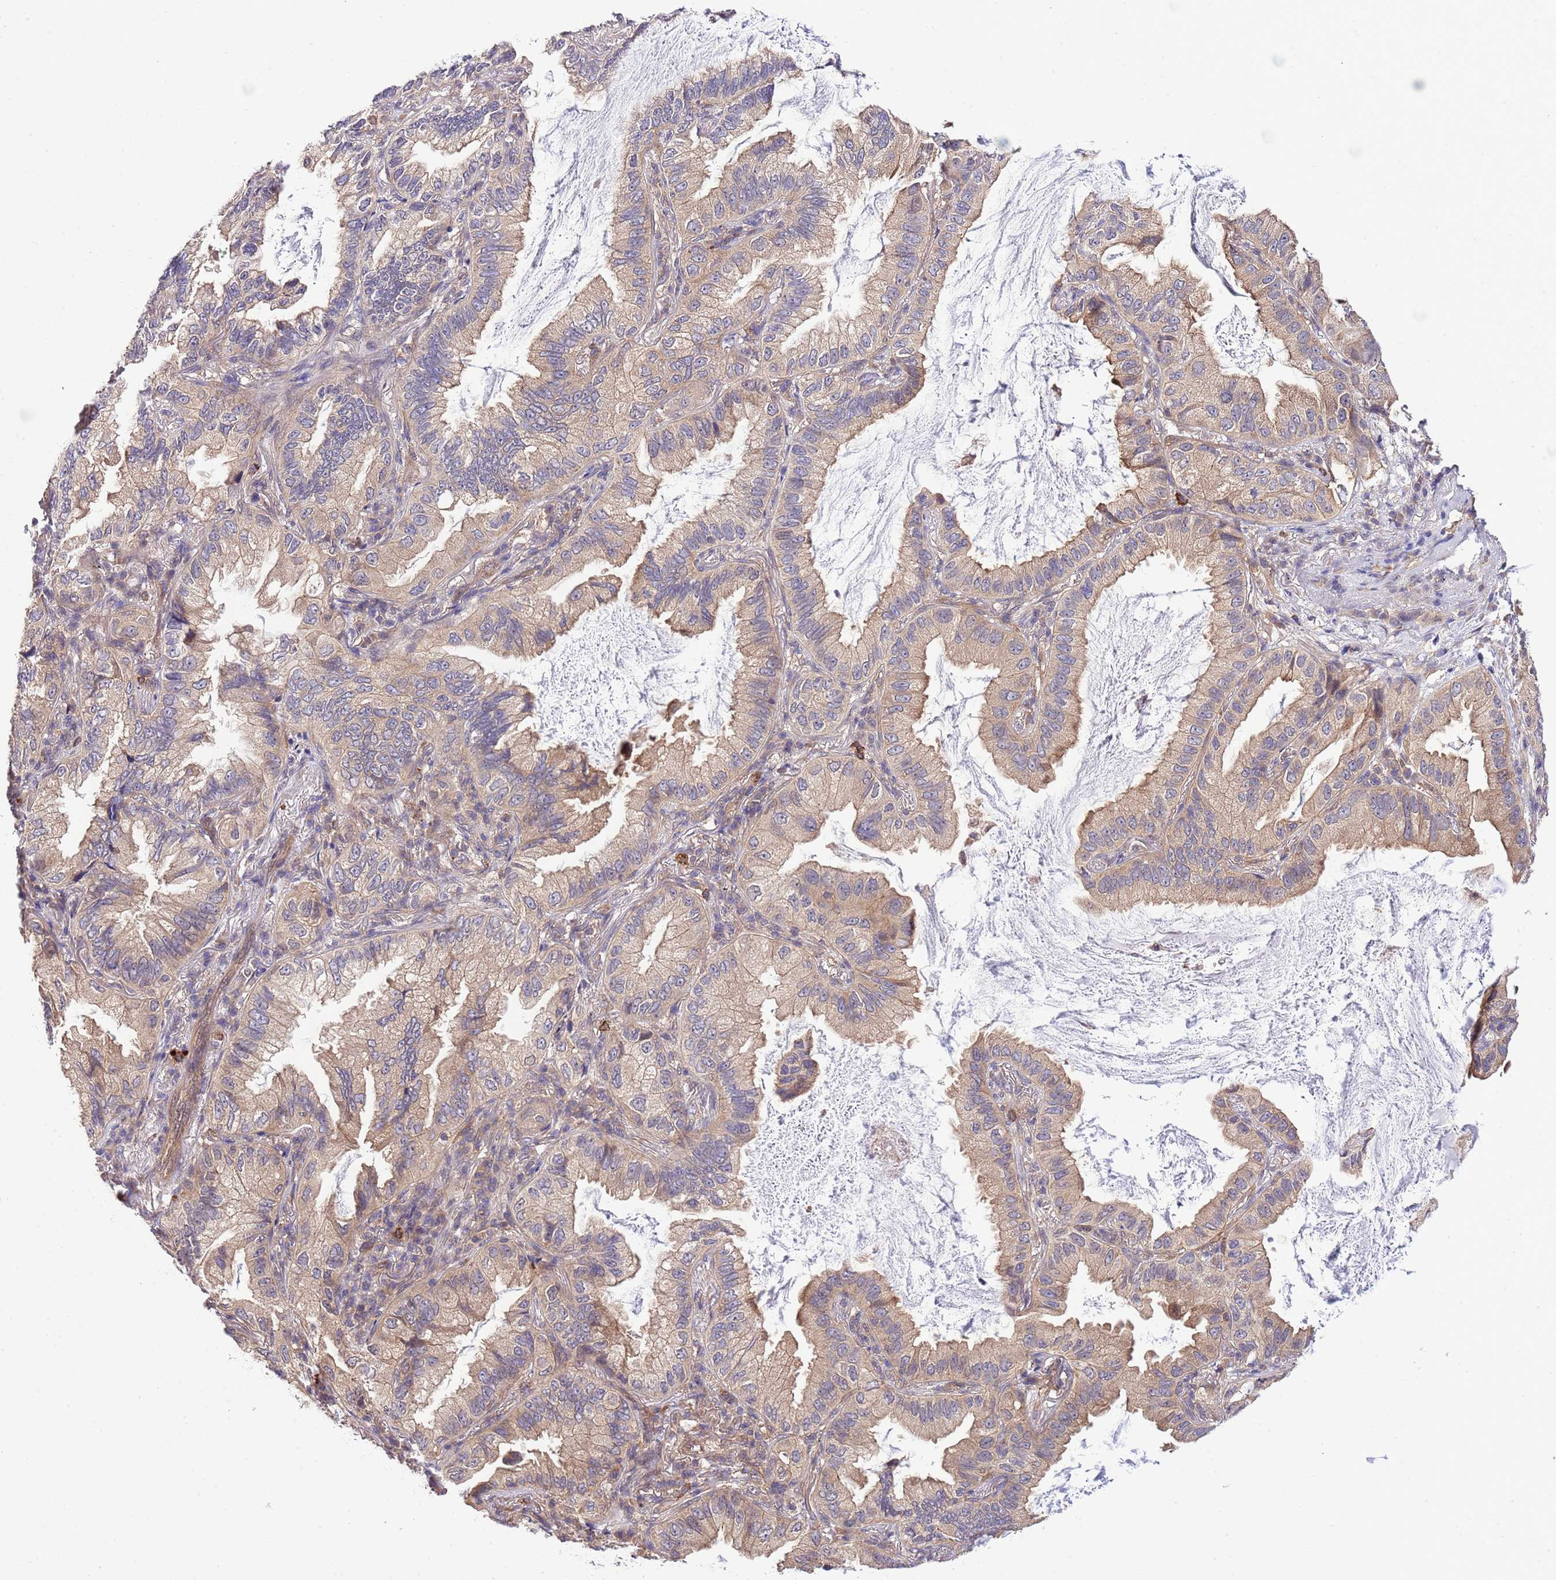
{"staining": {"intensity": "weak", "quantity": "25%-75%", "location": "cytoplasmic/membranous"}, "tissue": "lung cancer", "cell_type": "Tumor cells", "image_type": "cancer", "snomed": [{"axis": "morphology", "description": "Adenocarcinoma, NOS"}, {"axis": "topography", "description": "Lung"}], "caption": "A high-resolution micrograph shows immunohistochemistry staining of lung cancer (adenocarcinoma), which displays weak cytoplasmic/membranous expression in approximately 25%-75% of tumor cells.", "gene": "DONSON", "patient": {"sex": "female", "age": 69}}